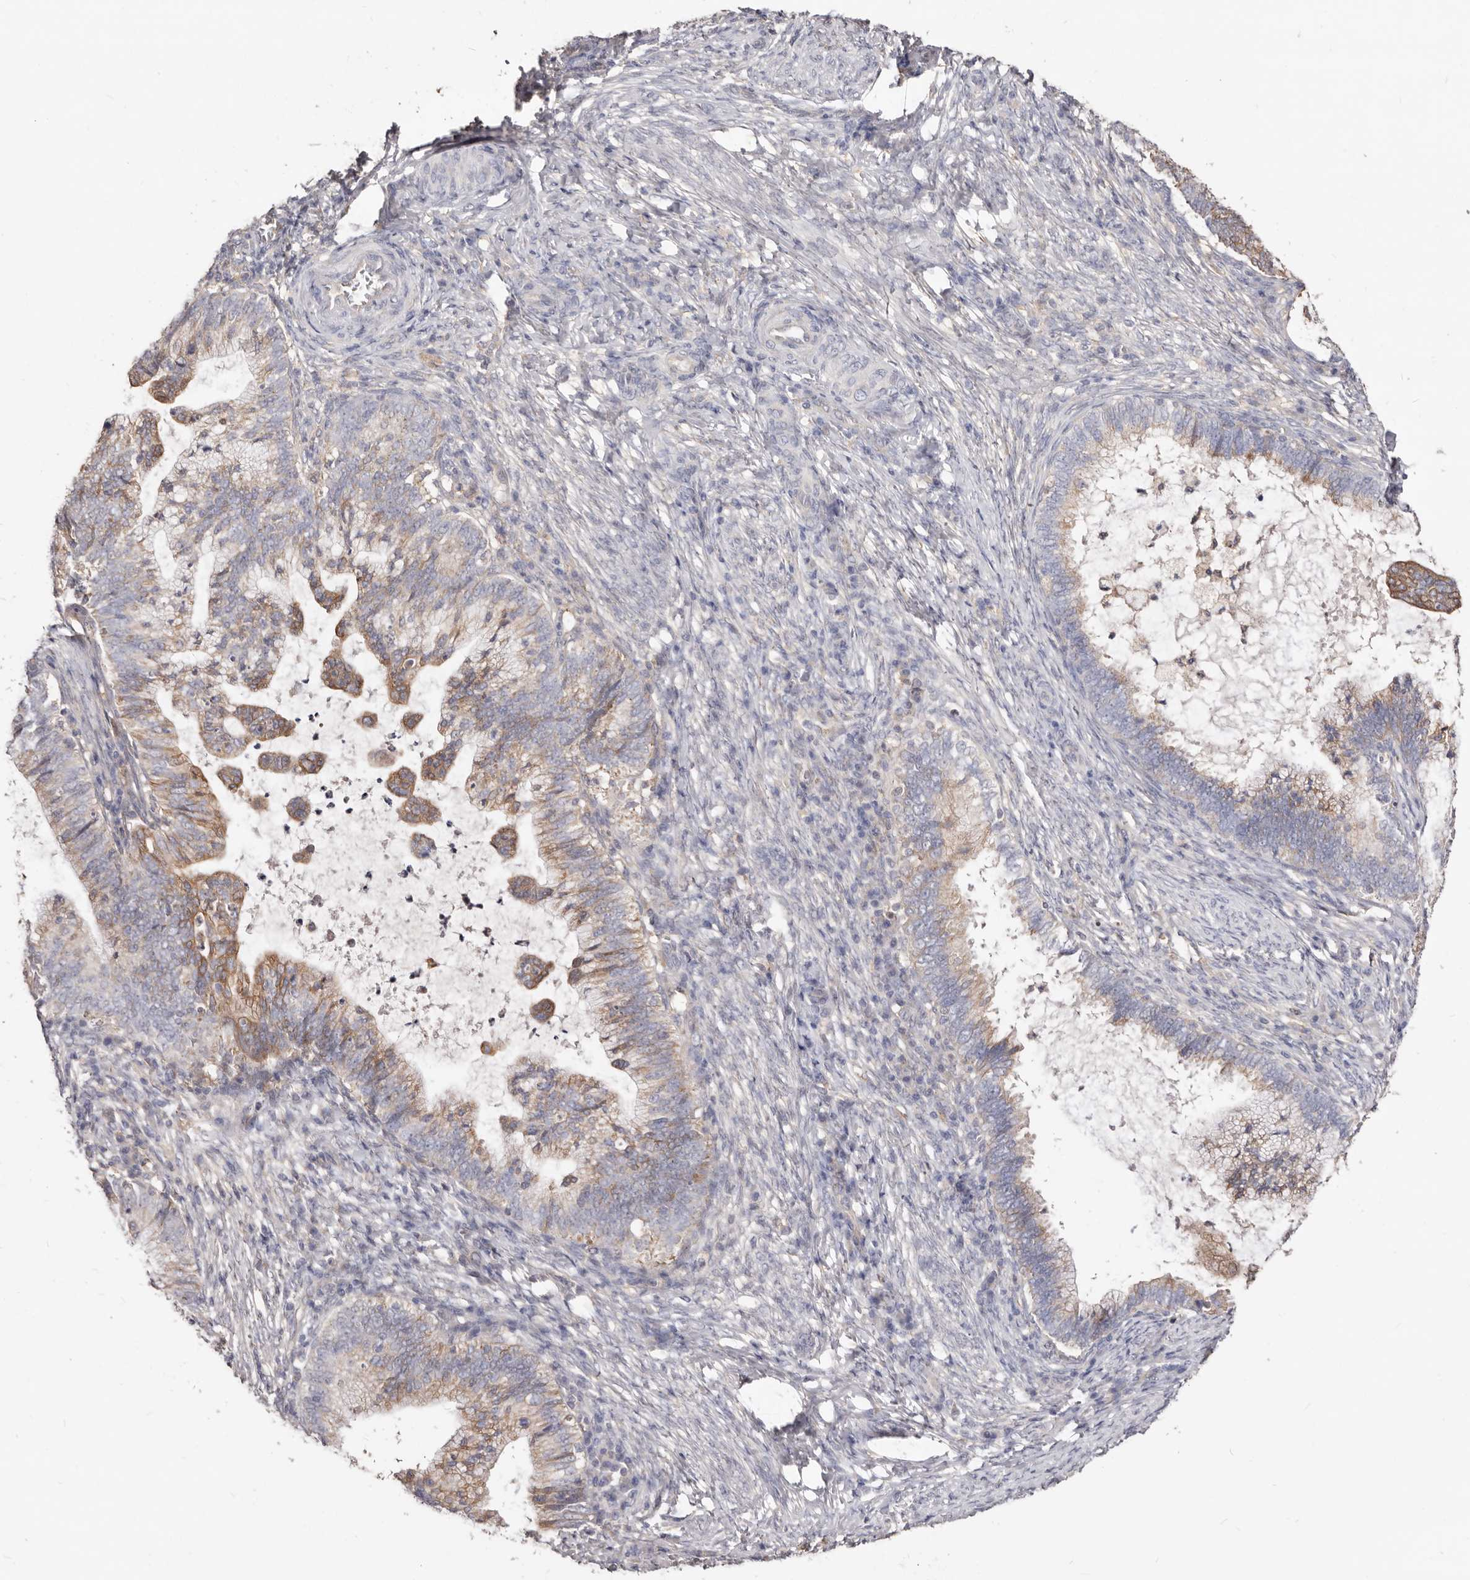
{"staining": {"intensity": "moderate", "quantity": ">75%", "location": "cytoplasmic/membranous"}, "tissue": "cervical cancer", "cell_type": "Tumor cells", "image_type": "cancer", "snomed": [{"axis": "morphology", "description": "Adenocarcinoma, NOS"}, {"axis": "topography", "description": "Cervix"}], "caption": "This image shows cervical cancer (adenocarcinoma) stained with immunohistochemistry to label a protein in brown. The cytoplasmic/membranous of tumor cells show moderate positivity for the protein. Nuclei are counter-stained blue.", "gene": "LRRC25", "patient": {"sex": "female", "age": 36}}